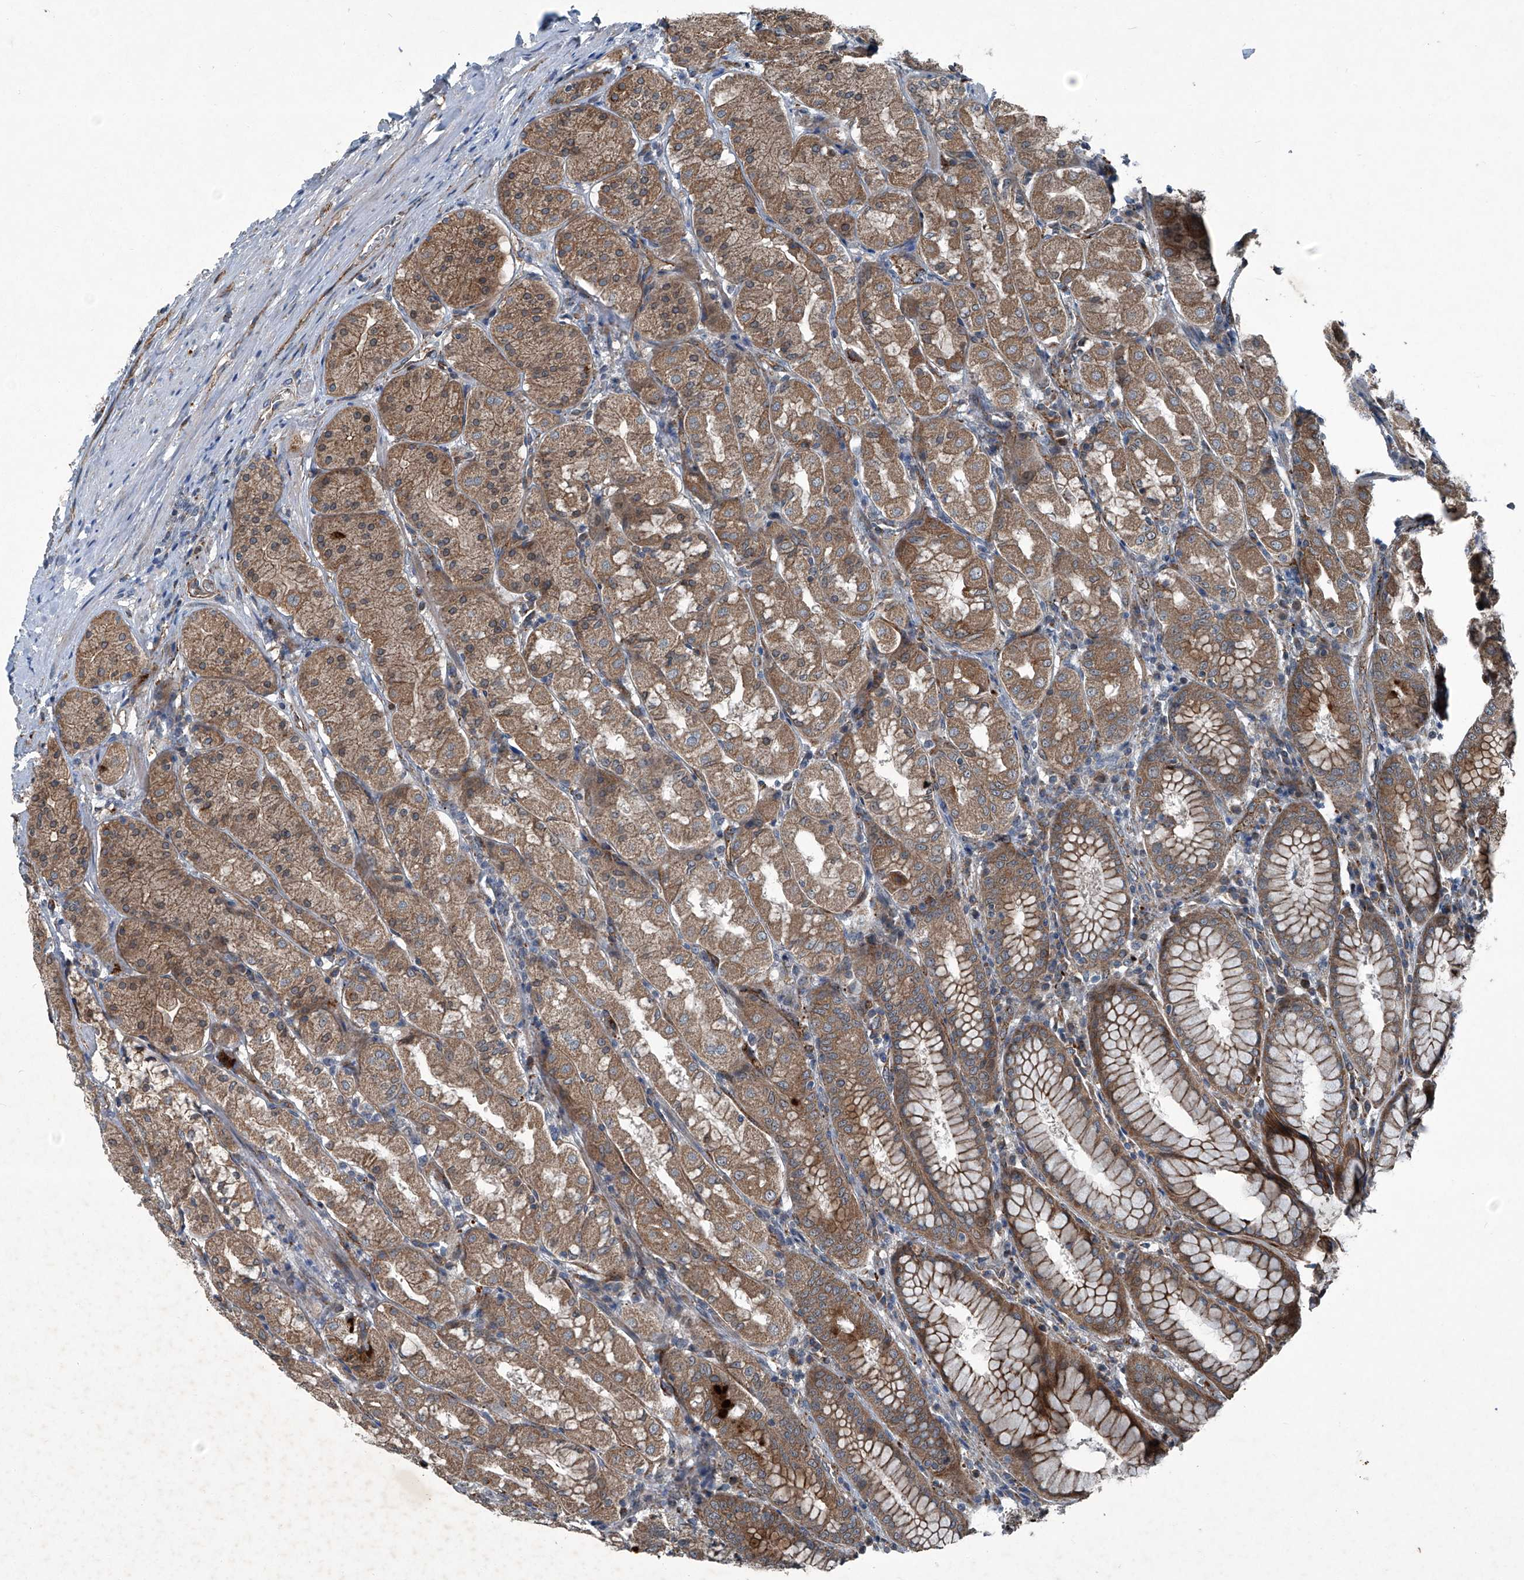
{"staining": {"intensity": "strong", "quantity": "25%-75%", "location": "cytoplasmic/membranous"}, "tissue": "stomach", "cell_type": "Glandular cells", "image_type": "normal", "snomed": [{"axis": "morphology", "description": "Normal tissue, NOS"}, {"axis": "topography", "description": "Stomach"}, {"axis": "topography", "description": "Stomach, lower"}], "caption": "A brown stain shows strong cytoplasmic/membranous positivity of a protein in glandular cells of normal stomach.", "gene": "SENP2", "patient": {"sex": "female", "age": 56}}